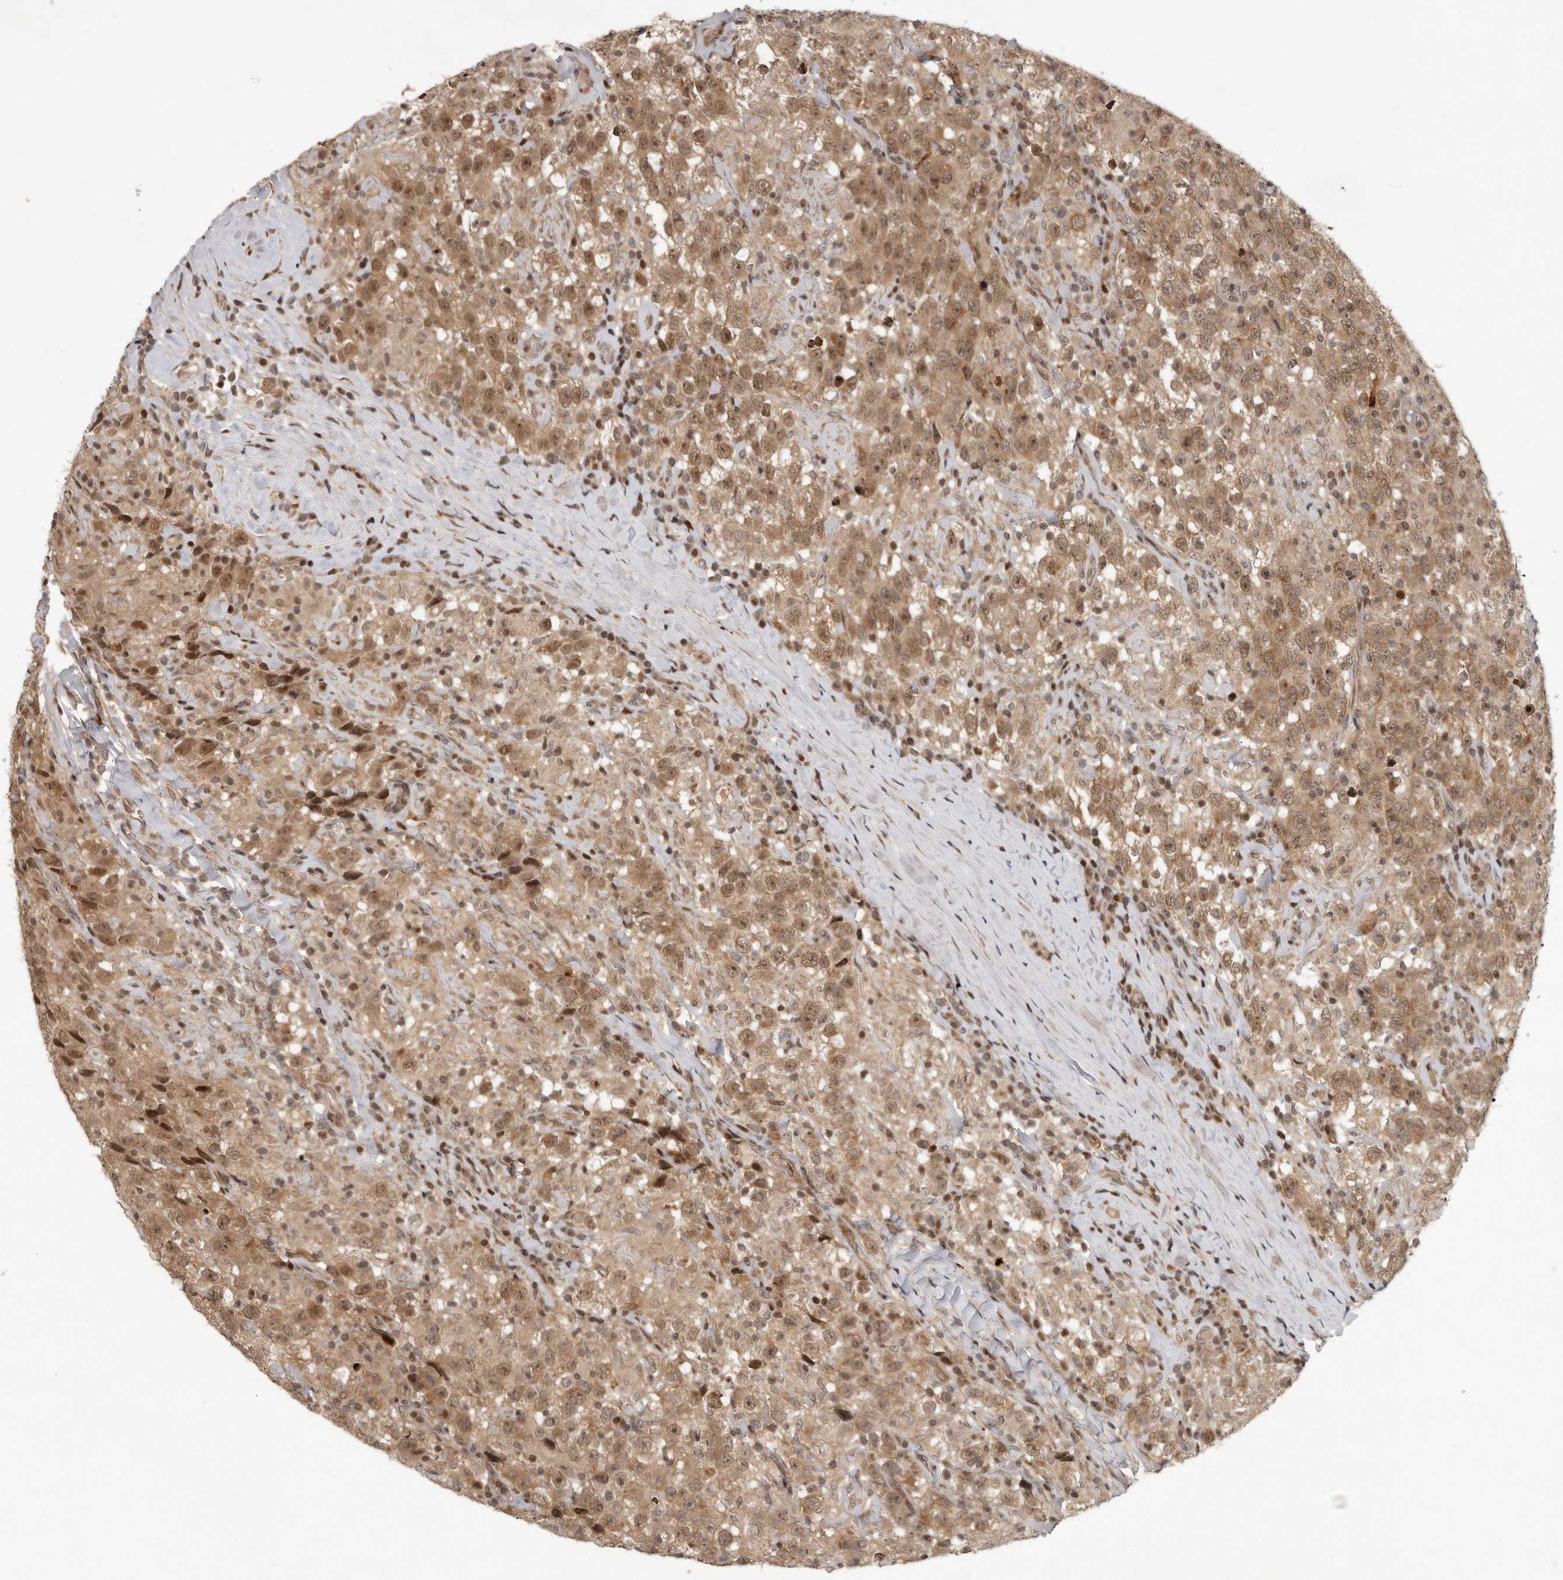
{"staining": {"intensity": "moderate", "quantity": ">75%", "location": "cytoplasmic/membranous,nuclear"}, "tissue": "testis cancer", "cell_type": "Tumor cells", "image_type": "cancer", "snomed": [{"axis": "morphology", "description": "Seminoma, NOS"}, {"axis": "topography", "description": "Testis"}], "caption": "Protein expression analysis of testis seminoma exhibits moderate cytoplasmic/membranous and nuclear expression in about >75% of tumor cells.", "gene": "RABIF", "patient": {"sex": "male", "age": 41}}